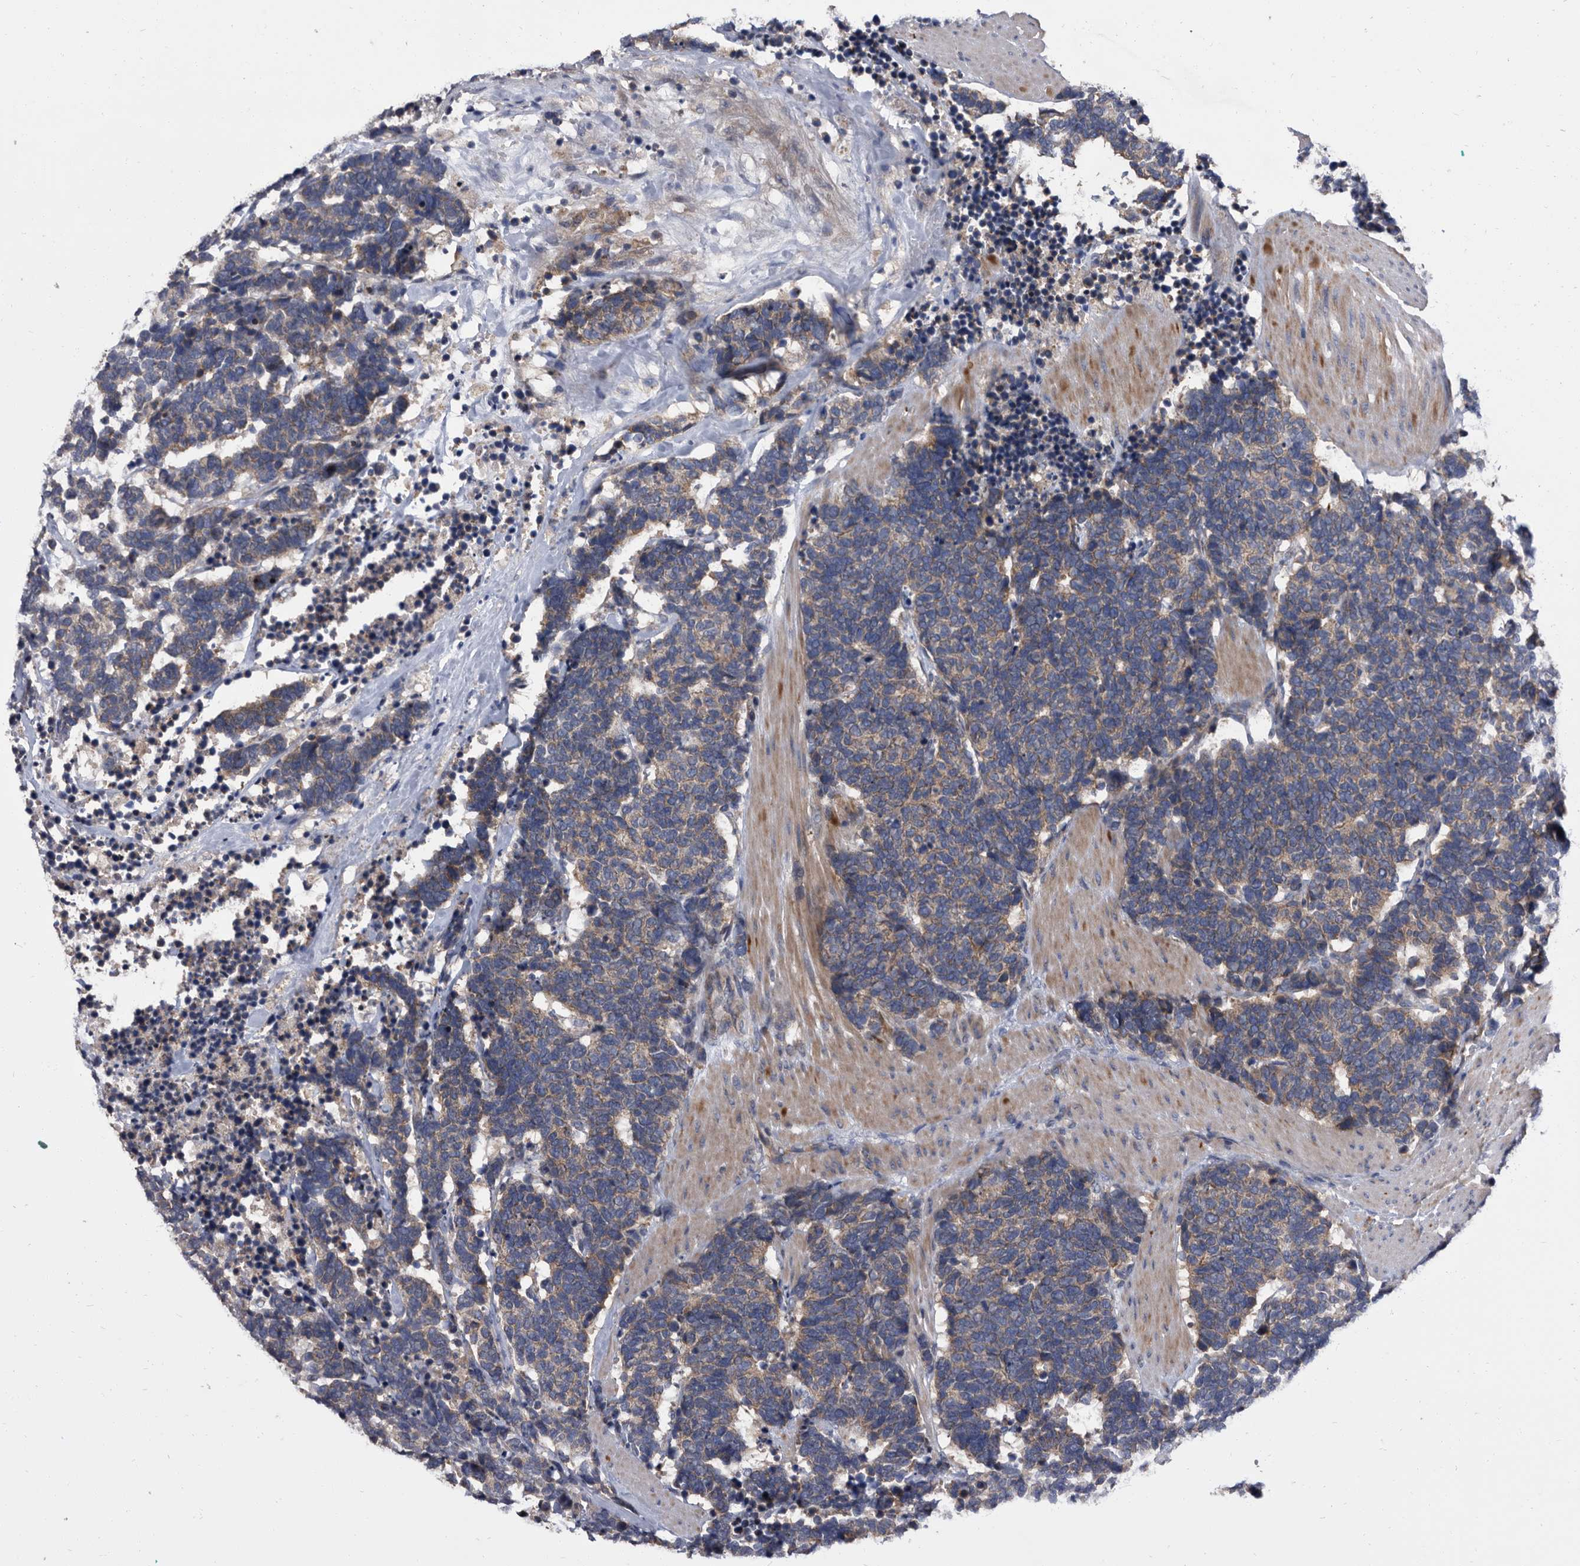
{"staining": {"intensity": "weak", "quantity": ">75%", "location": "cytoplasmic/membranous"}, "tissue": "carcinoid", "cell_type": "Tumor cells", "image_type": "cancer", "snomed": [{"axis": "morphology", "description": "Carcinoma, NOS"}, {"axis": "morphology", "description": "Carcinoid, malignant, NOS"}, {"axis": "topography", "description": "Urinary bladder"}], "caption": "Human carcinoid stained for a protein (brown) exhibits weak cytoplasmic/membranous positive expression in approximately >75% of tumor cells.", "gene": "DTNBP1", "patient": {"sex": "male", "age": 57}}